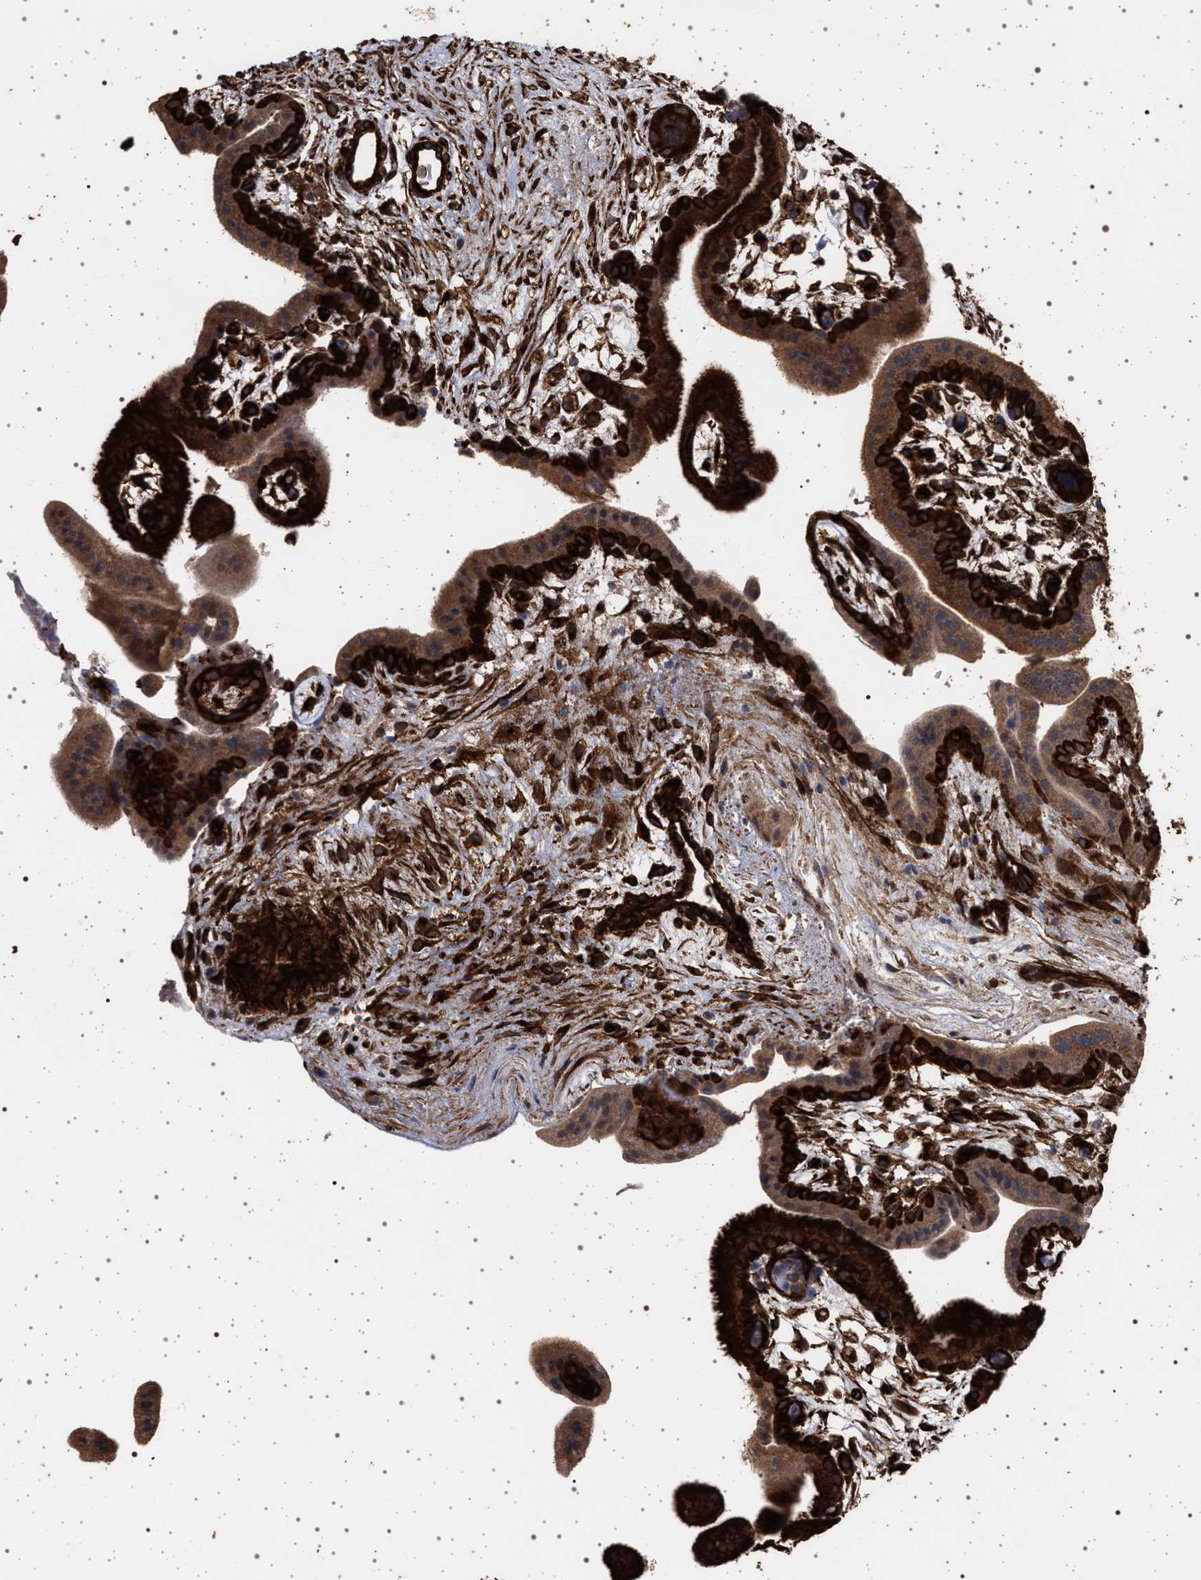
{"staining": {"intensity": "strong", "quantity": ">75%", "location": "cytoplasmic/membranous"}, "tissue": "placenta", "cell_type": "Decidual cells", "image_type": "normal", "snomed": [{"axis": "morphology", "description": "Normal tissue, NOS"}, {"axis": "topography", "description": "Placenta"}], "caption": "A high amount of strong cytoplasmic/membranous staining is present in about >75% of decidual cells in benign placenta. The staining is performed using DAB brown chromogen to label protein expression. The nuclei are counter-stained blue using hematoxylin.", "gene": "IFT20", "patient": {"sex": "female", "age": 35}}